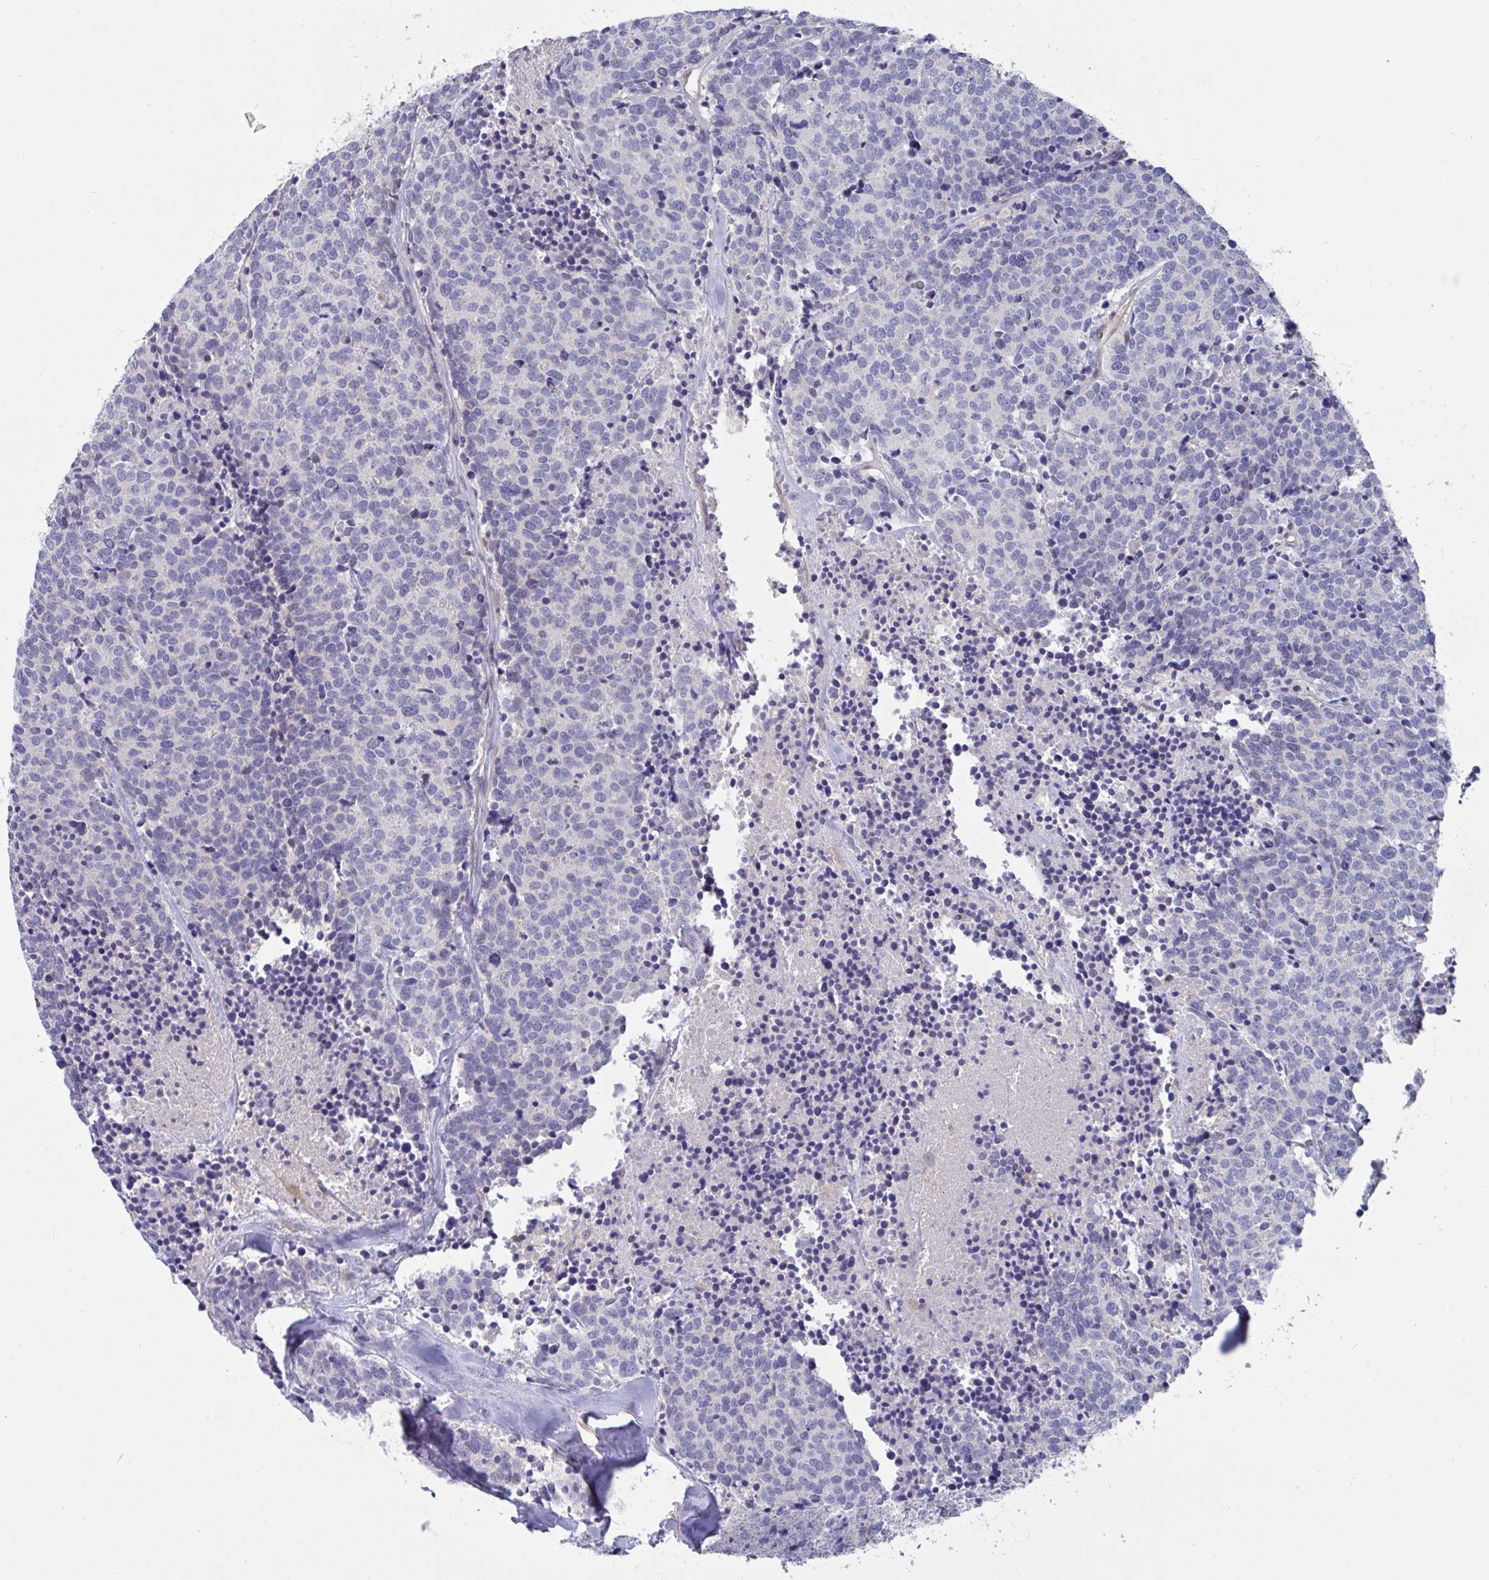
{"staining": {"intensity": "negative", "quantity": "none", "location": "none"}, "tissue": "carcinoid", "cell_type": "Tumor cells", "image_type": "cancer", "snomed": [{"axis": "morphology", "description": "Carcinoid, malignant, NOS"}, {"axis": "topography", "description": "Skin"}], "caption": "Immunohistochemistry (IHC) image of carcinoid stained for a protein (brown), which reveals no positivity in tumor cells.", "gene": "L3HYPDH", "patient": {"sex": "female", "age": 79}}